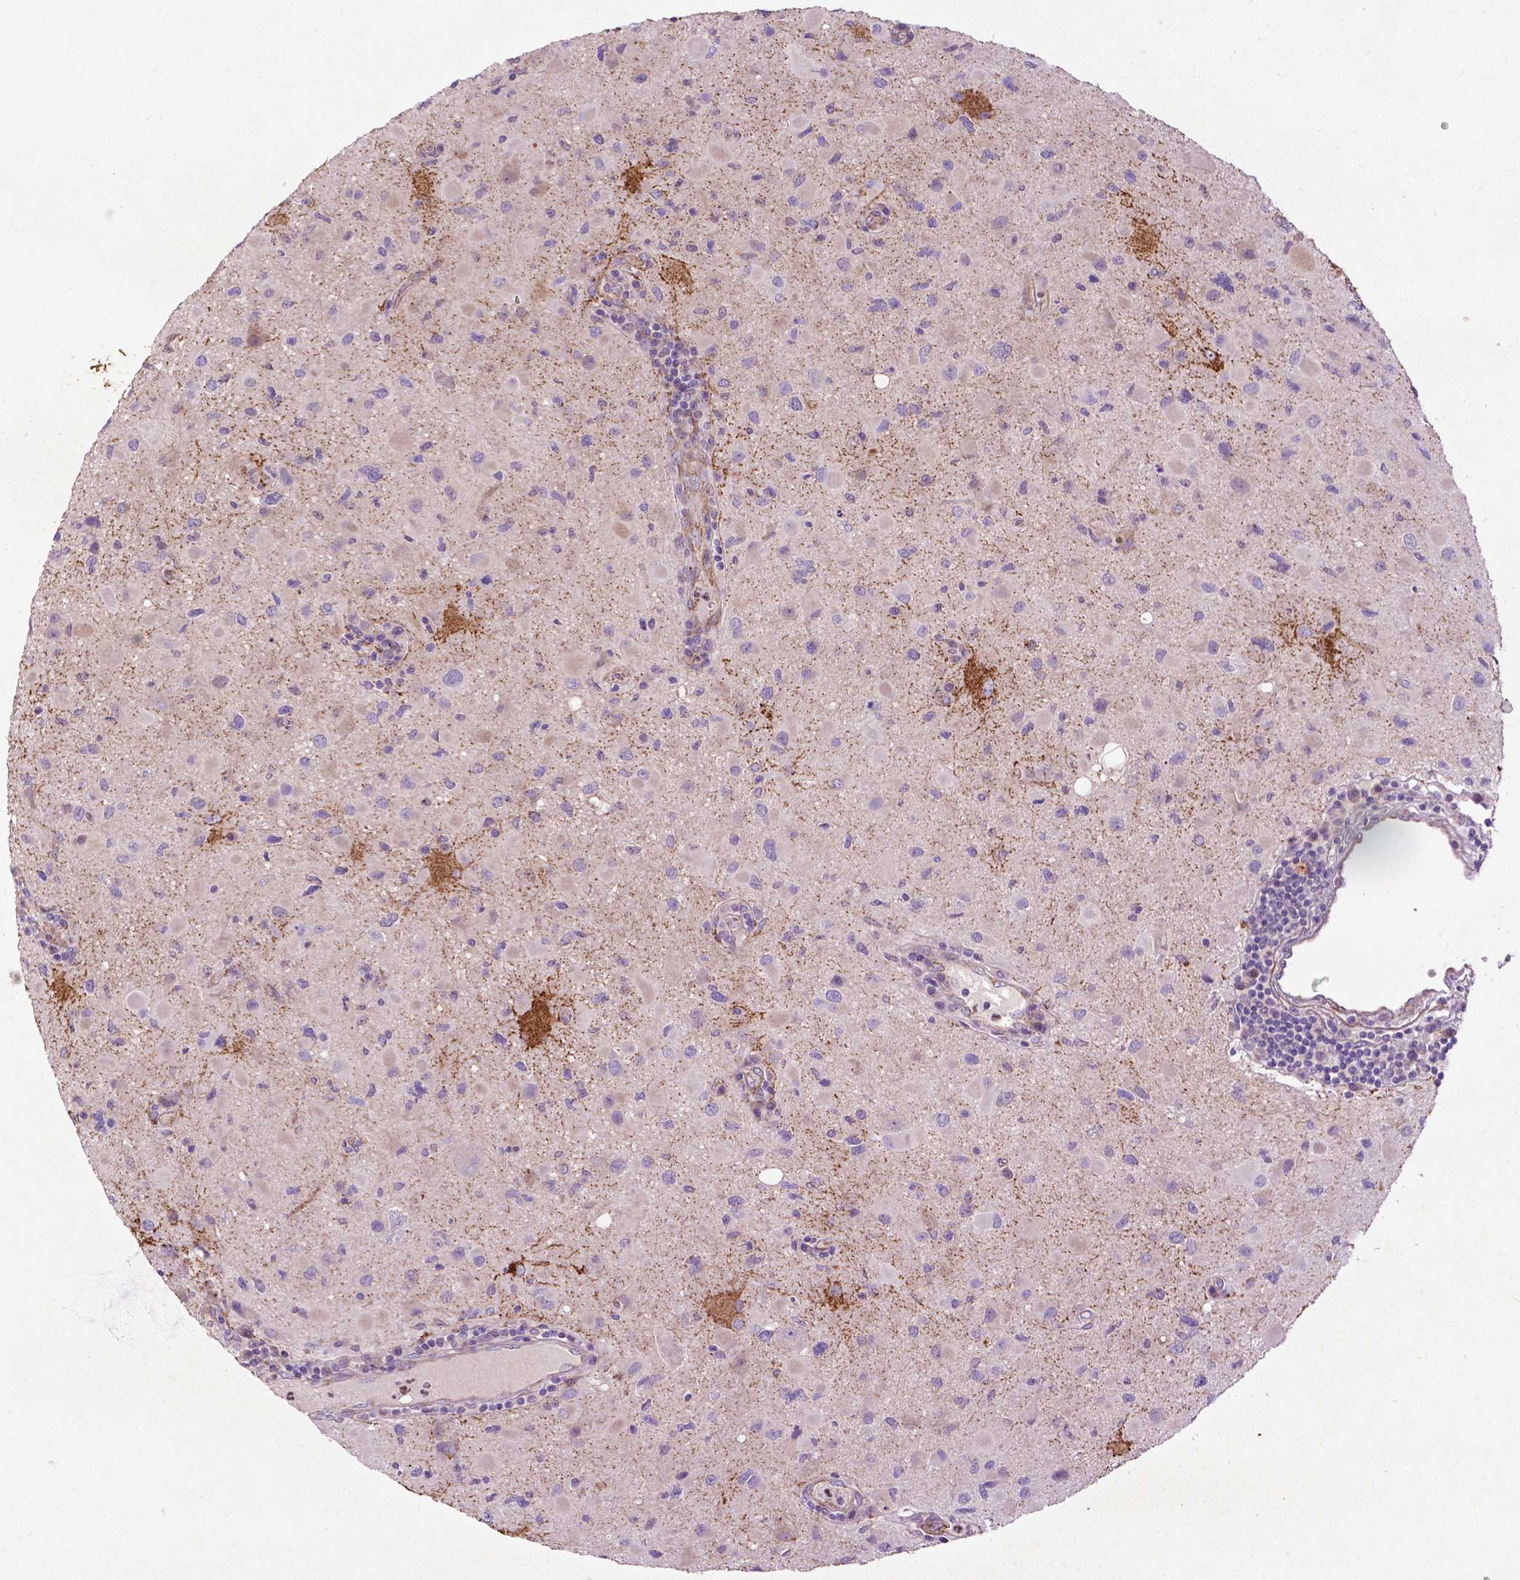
{"staining": {"intensity": "negative", "quantity": "none", "location": "none"}, "tissue": "glioma", "cell_type": "Tumor cells", "image_type": "cancer", "snomed": [{"axis": "morphology", "description": "Glioma, malignant, Low grade"}, {"axis": "topography", "description": "Brain"}], "caption": "Image shows no protein positivity in tumor cells of malignant glioma (low-grade) tissue. Nuclei are stained in blue.", "gene": "THEGL", "patient": {"sex": "female", "age": 32}}